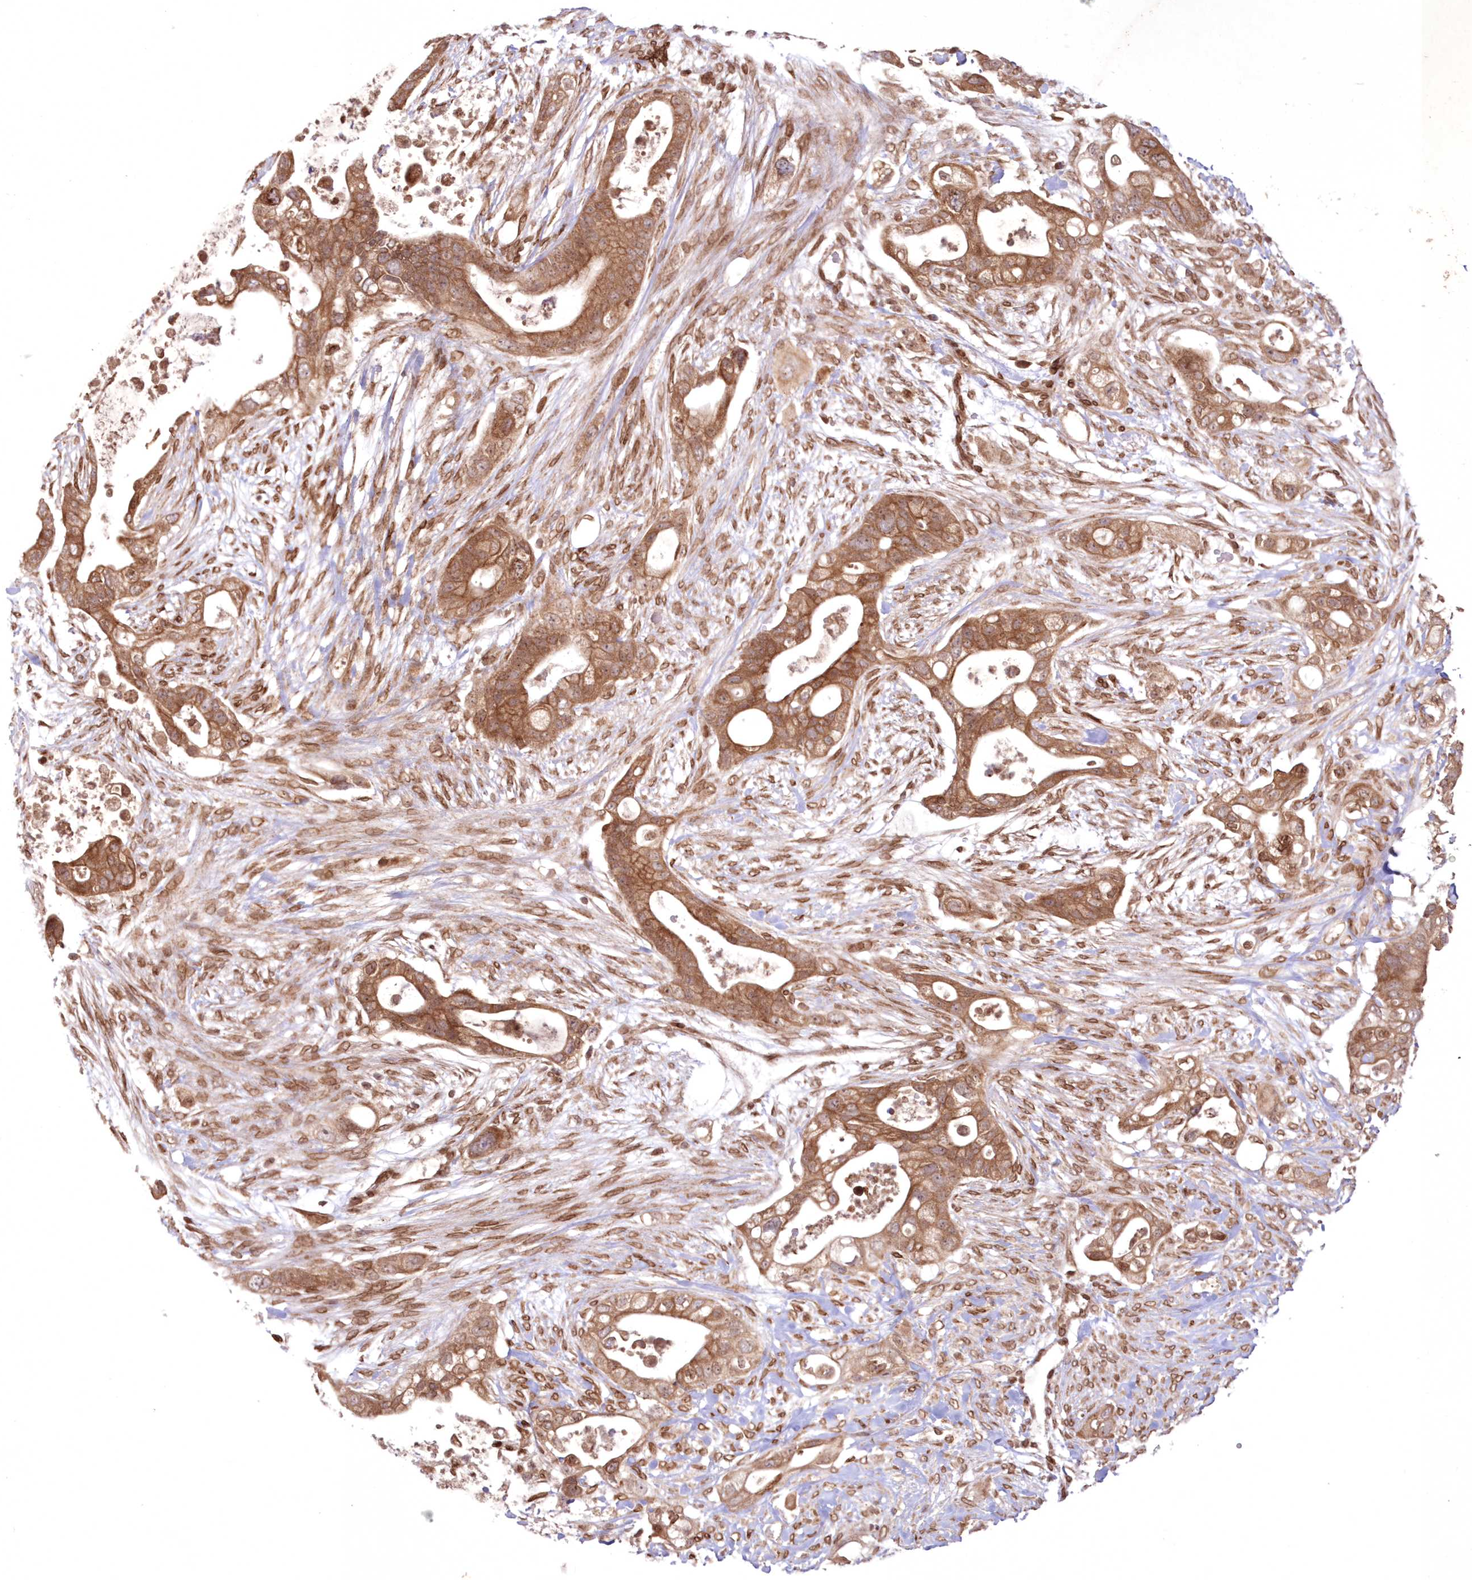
{"staining": {"intensity": "moderate", "quantity": ">75%", "location": "cytoplasmic/membranous"}, "tissue": "pancreatic cancer", "cell_type": "Tumor cells", "image_type": "cancer", "snomed": [{"axis": "morphology", "description": "Adenocarcinoma, NOS"}, {"axis": "topography", "description": "Pancreas"}], "caption": "Immunohistochemical staining of human pancreatic cancer displays medium levels of moderate cytoplasmic/membranous positivity in about >75% of tumor cells. Using DAB (3,3'-diaminobenzidine) (brown) and hematoxylin (blue) stains, captured at high magnification using brightfield microscopy.", "gene": "DNAJC27", "patient": {"sex": "male", "age": 53}}